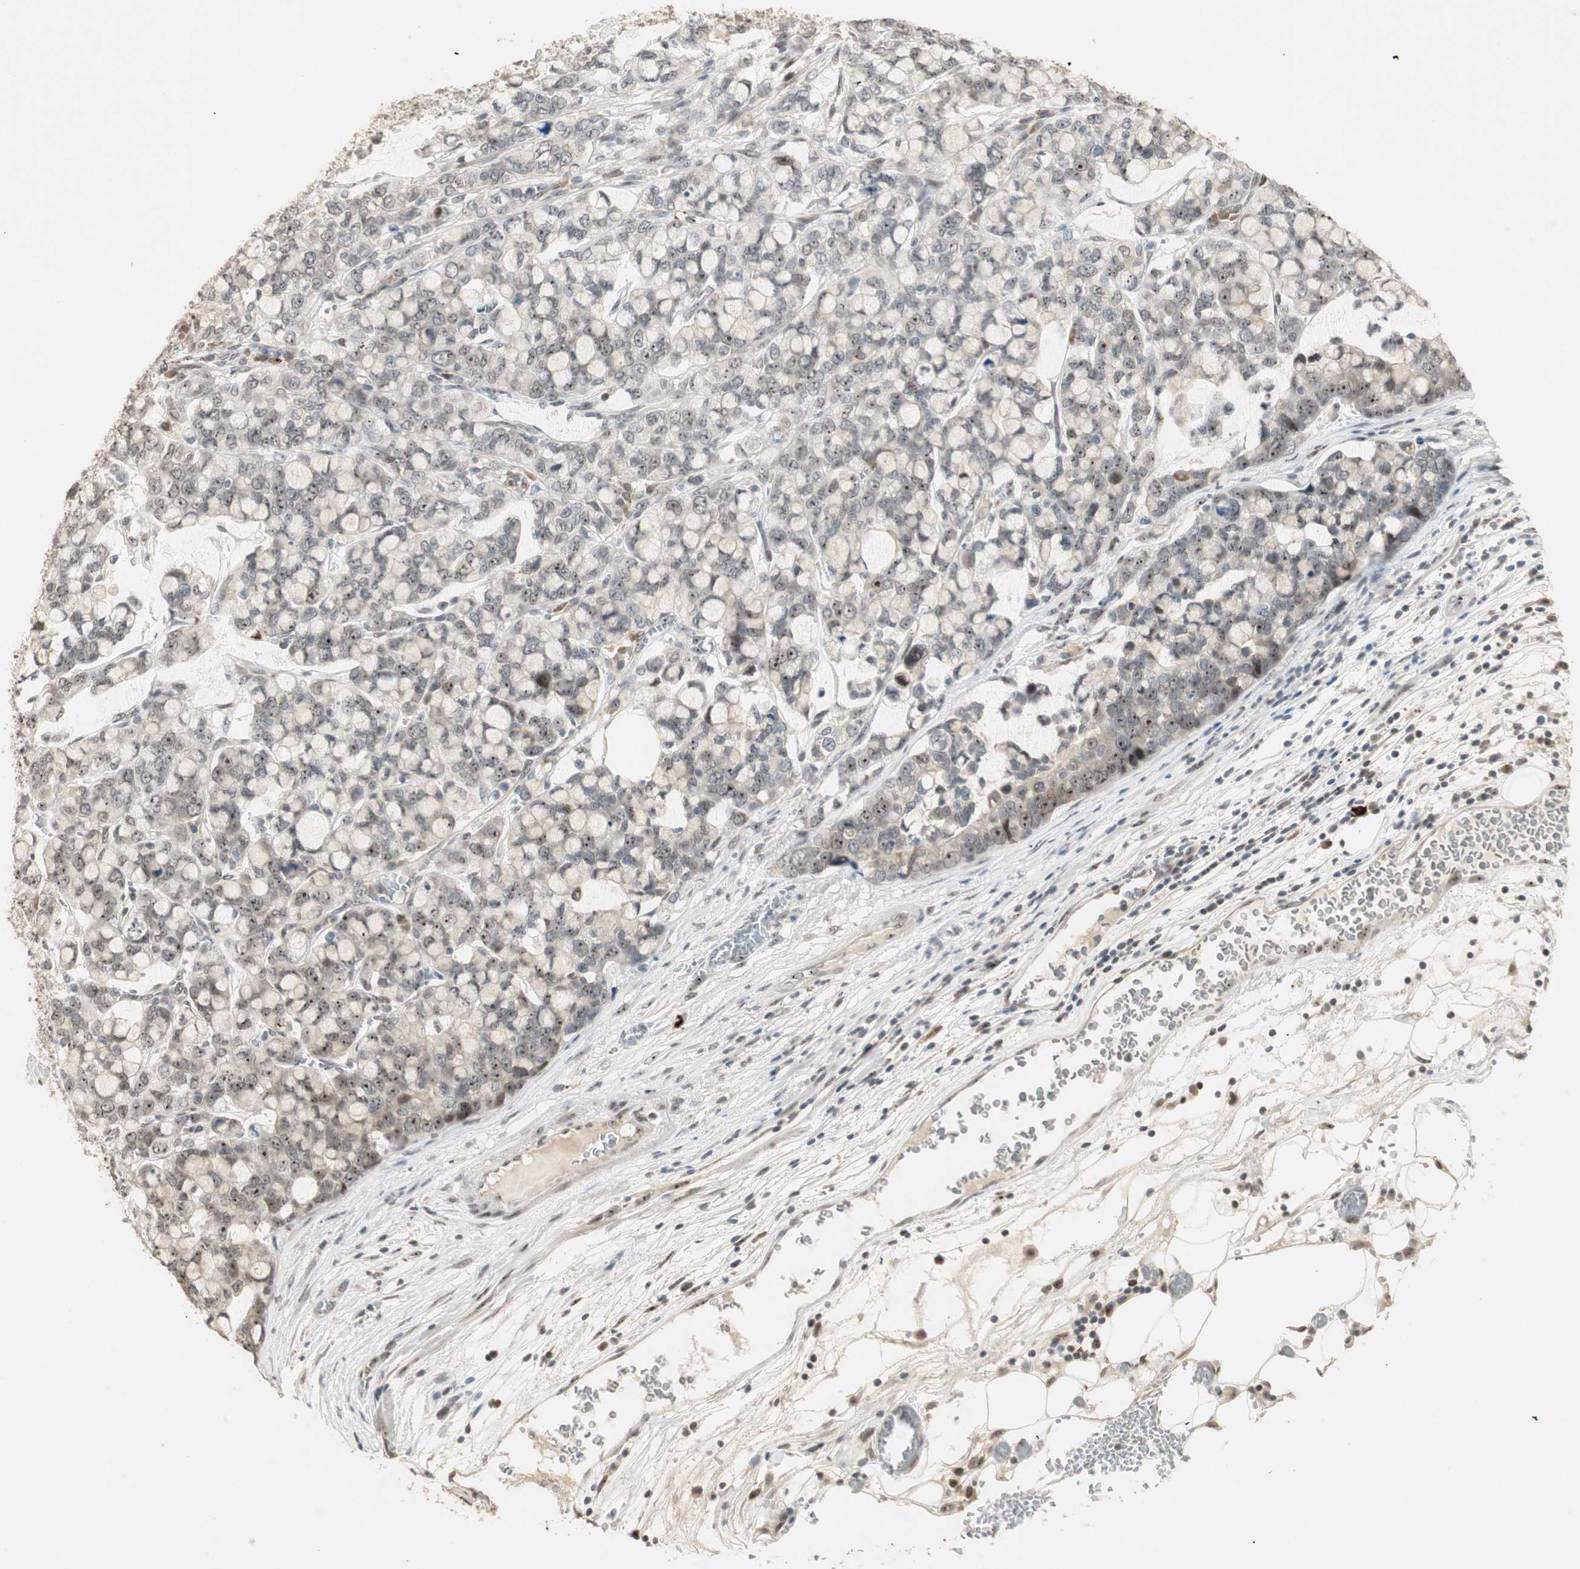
{"staining": {"intensity": "moderate", "quantity": "25%-75%", "location": "nuclear"}, "tissue": "stomach cancer", "cell_type": "Tumor cells", "image_type": "cancer", "snomed": [{"axis": "morphology", "description": "Adenocarcinoma, NOS"}, {"axis": "topography", "description": "Stomach, lower"}], "caption": "IHC of adenocarcinoma (stomach) reveals medium levels of moderate nuclear positivity in approximately 25%-75% of tumor cells.", "gene": "ETV4", "patient": {"sex": "male", "age": 84}}